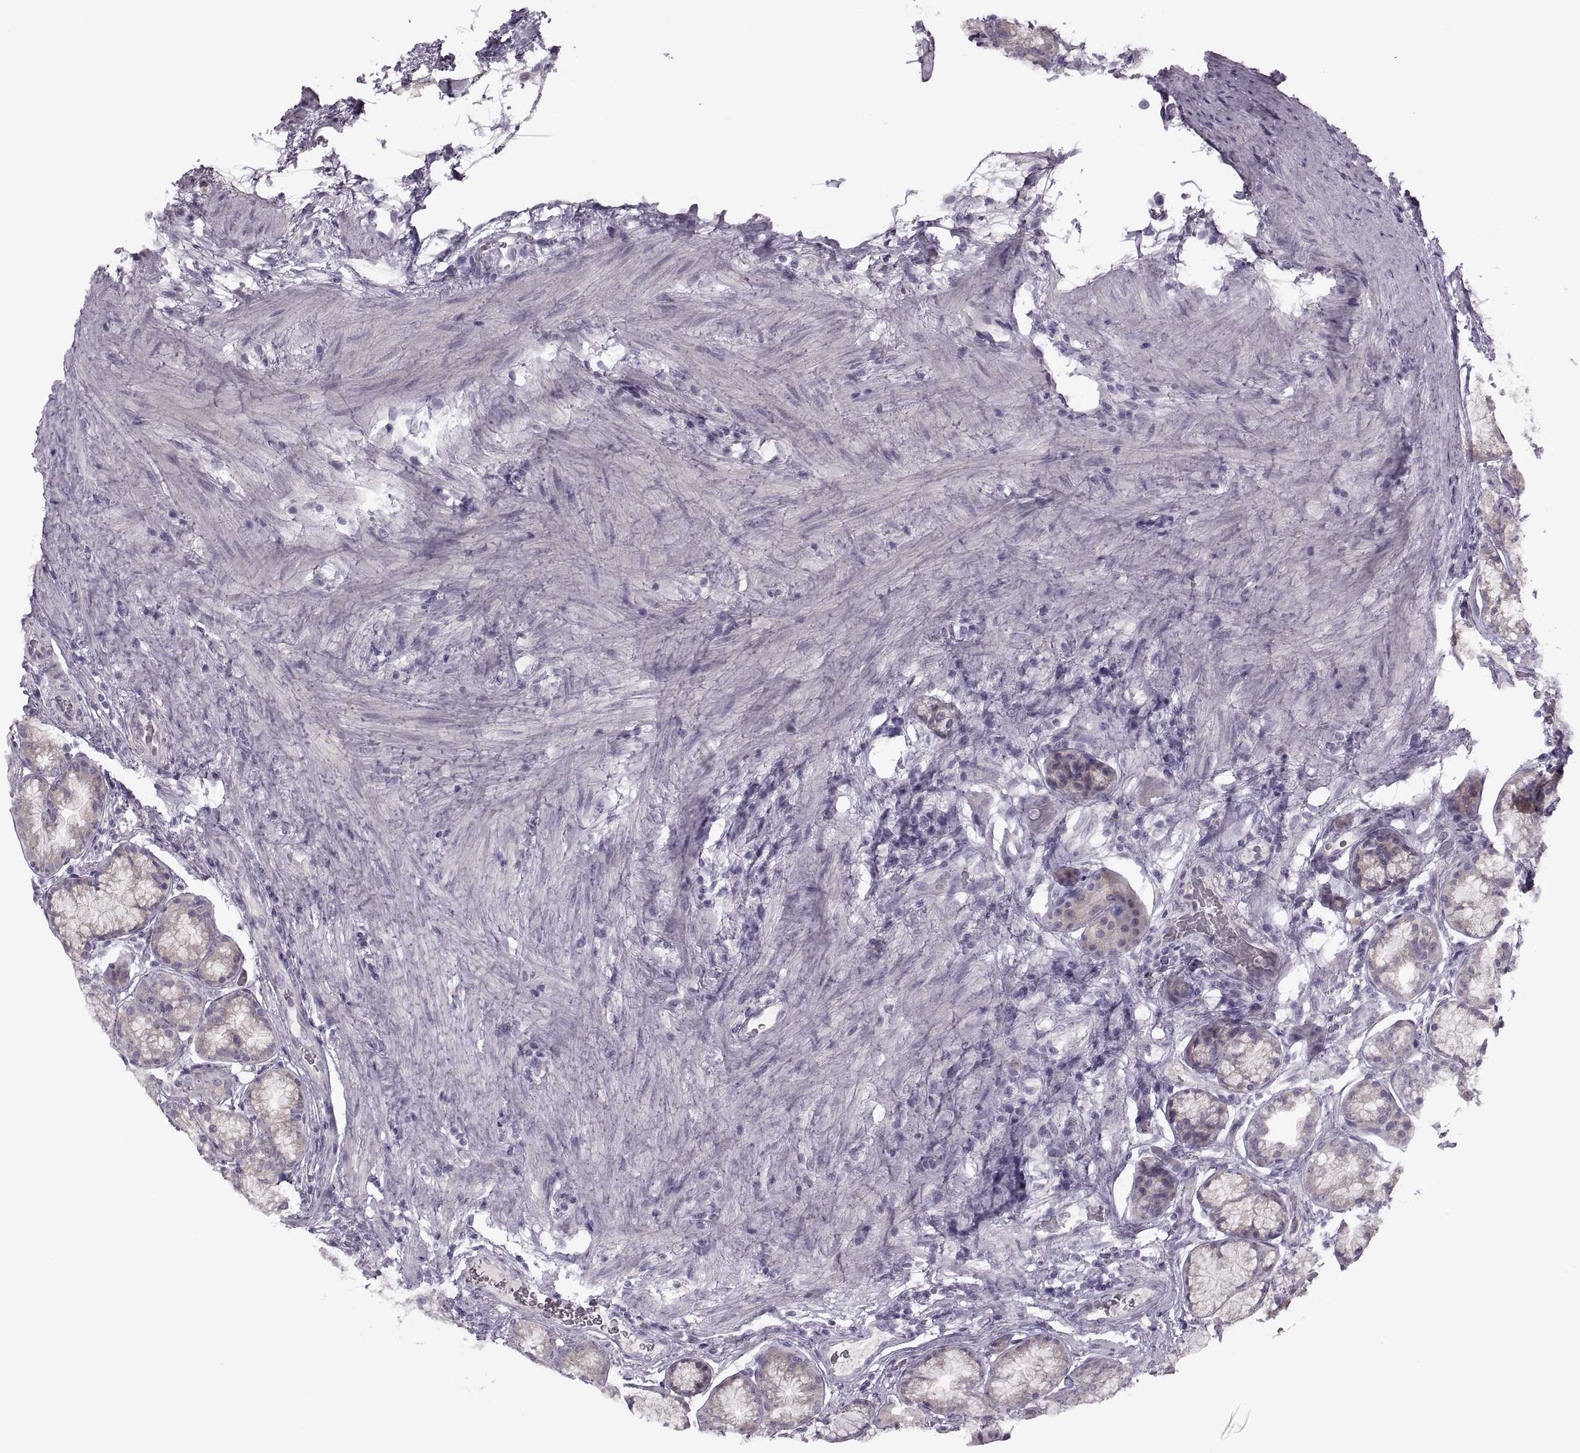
{"staining": {"intensity": "negative", "quantity": "none", "location": "none"}, "tissue": "stomach", "cell_type": "Glandular cells", "image_type": "normal", "snomed": [{"axis": "morphology", "description": "Normal tissue, NOS"}, {"axis": "morphology", "description": "Adenocarcinoma, NOS"}, {"axis": "morphology", "description": "Adenocarcinoma, High grade"}, {"axis": "topography", "description": "Stomach, upper"}, {"axis": "topography", "description": "Stomach"}], "caption": "IHC histopathology image of unremarkable stomach stained for a protein (brown), which displays no staining in glandular cells.", "gene": "H2AP", "patient": {"sex": "female", "age": 65}}